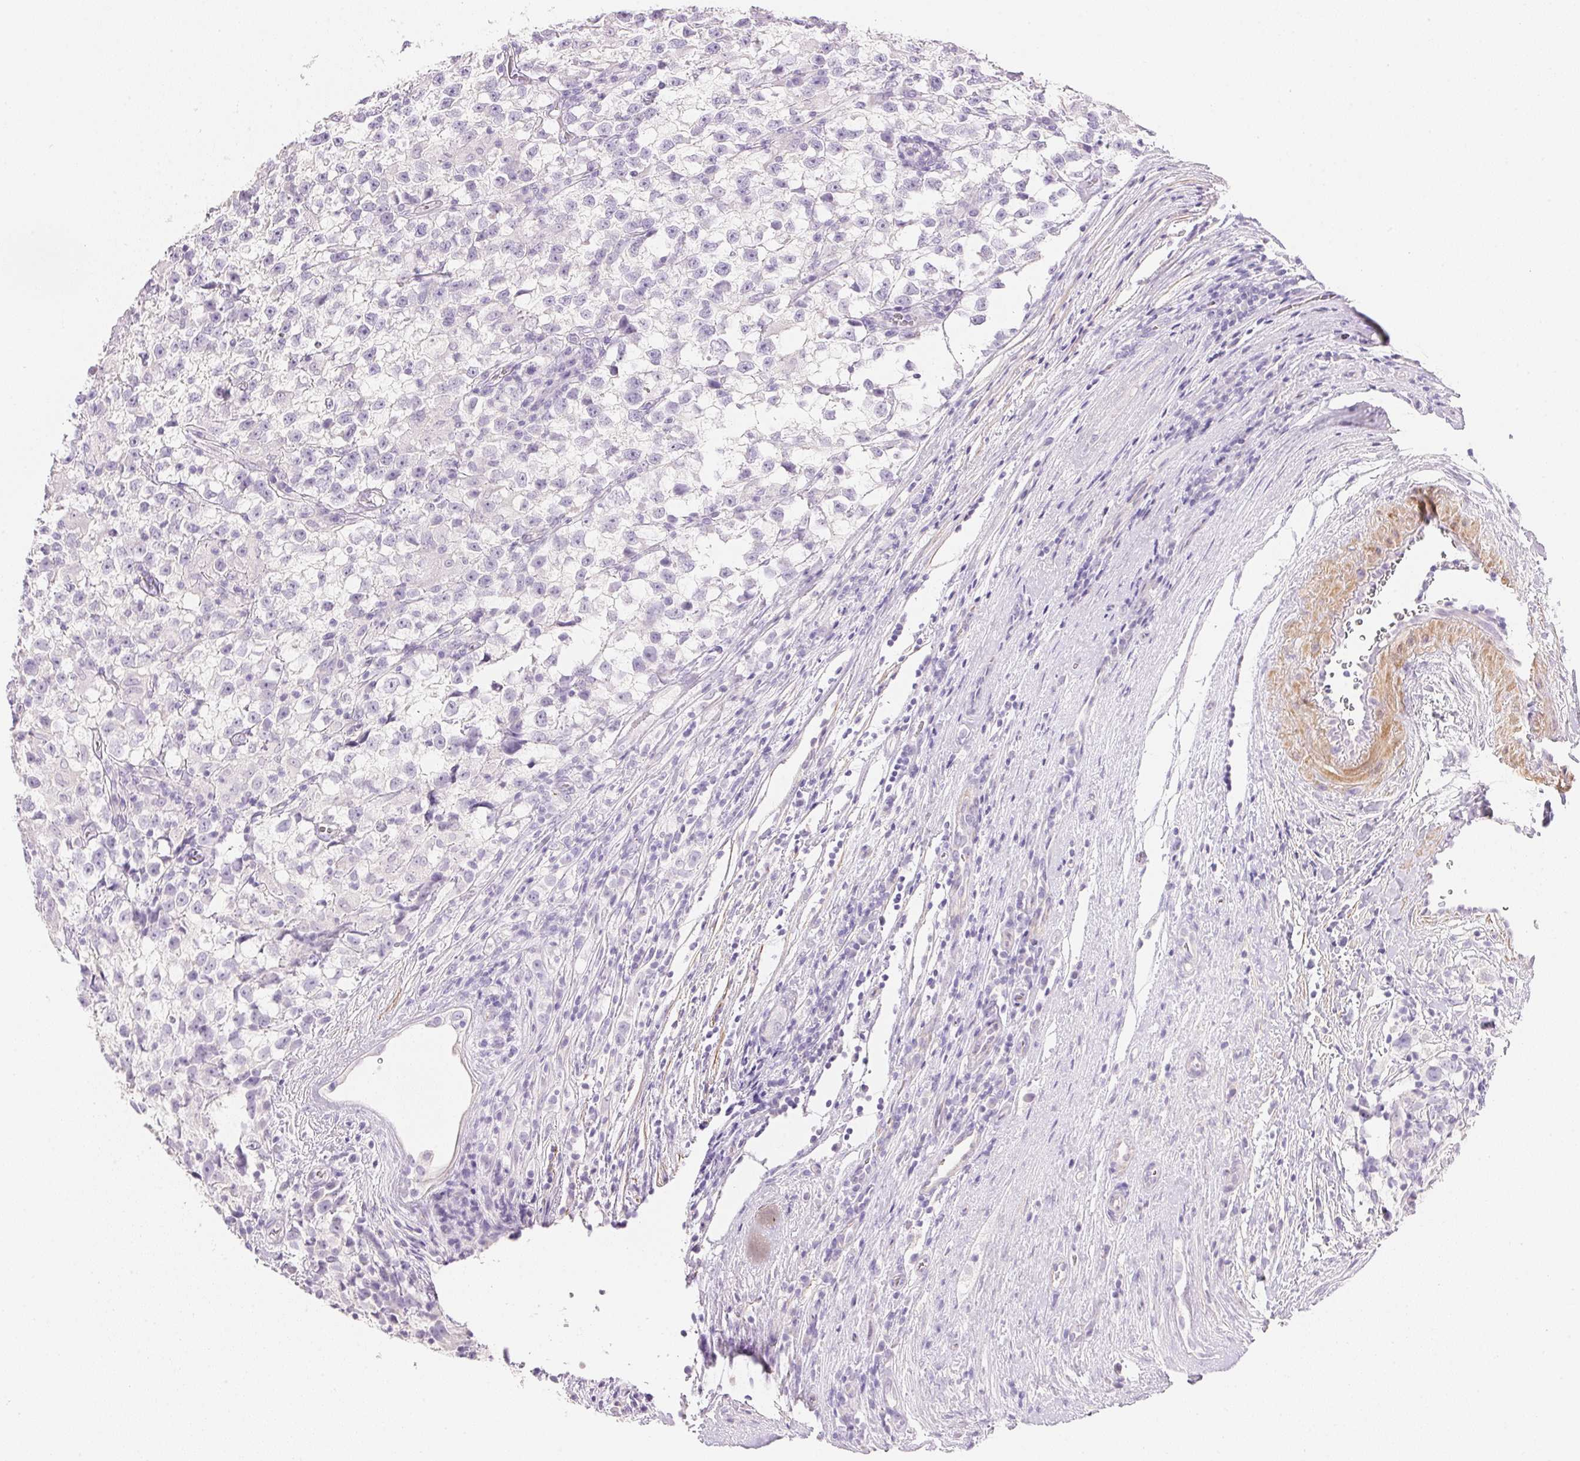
{"staining": {"intensity": "negative", "quantity": "none", "location": "none"}, "tissue": "testis cancer", "cell_type": "Tumor cells", "image_type": "cancer", "snomed": [{"axis": "morphology", "description": "Seminoma, NOS"}, {"axis": "topography", "description": "Testis"}], "caption": "IHC of seminoma (testis) exhibits no staining in tumor cells.", "gene": "KCNE2", "patient": {"sex": "male", "age": 31}}